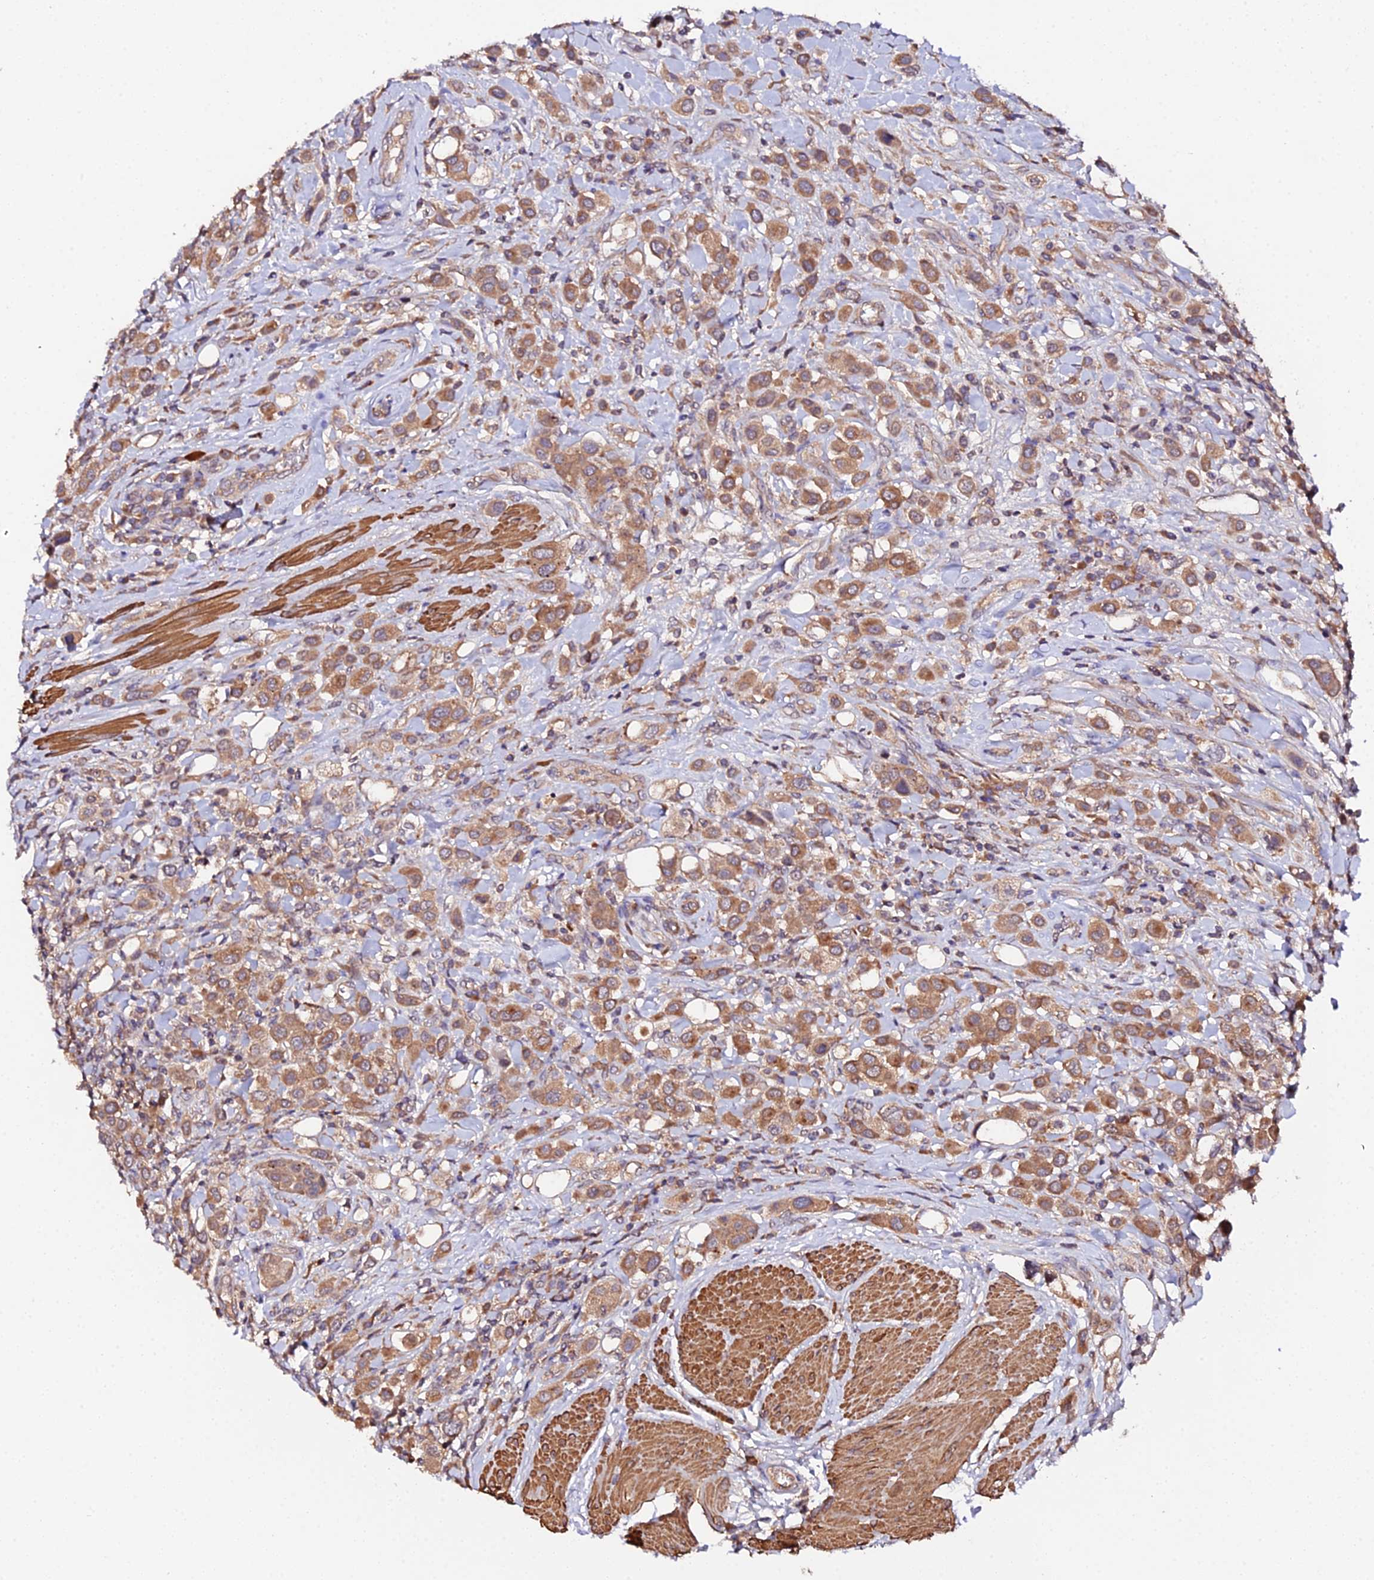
{"staining": {"intensity": "moderate", "quantity": ">75%", "location": "cytoplasmic/membranous"}, "tissue": "urothelial cancer", "cell_type": "Tumor cells", "image_type": "cancer", "snomed": [{"axis": "morphology", "description": "Urothelial carcinoma, High grade"}, {"axis": "topography", "description": "Urinary bladder"}], "caption": "IHC image of neoplastic tissue: human urothelial cancer stained using IHC displays medium levels of moderate protein expression localized specifically in the cytoplasmic/membranous of tumor cells, appearing as a cytoplasmic/membranous brown color.", "gene": "TRIM26", "patient": {"sex": "male", "age": 50}}